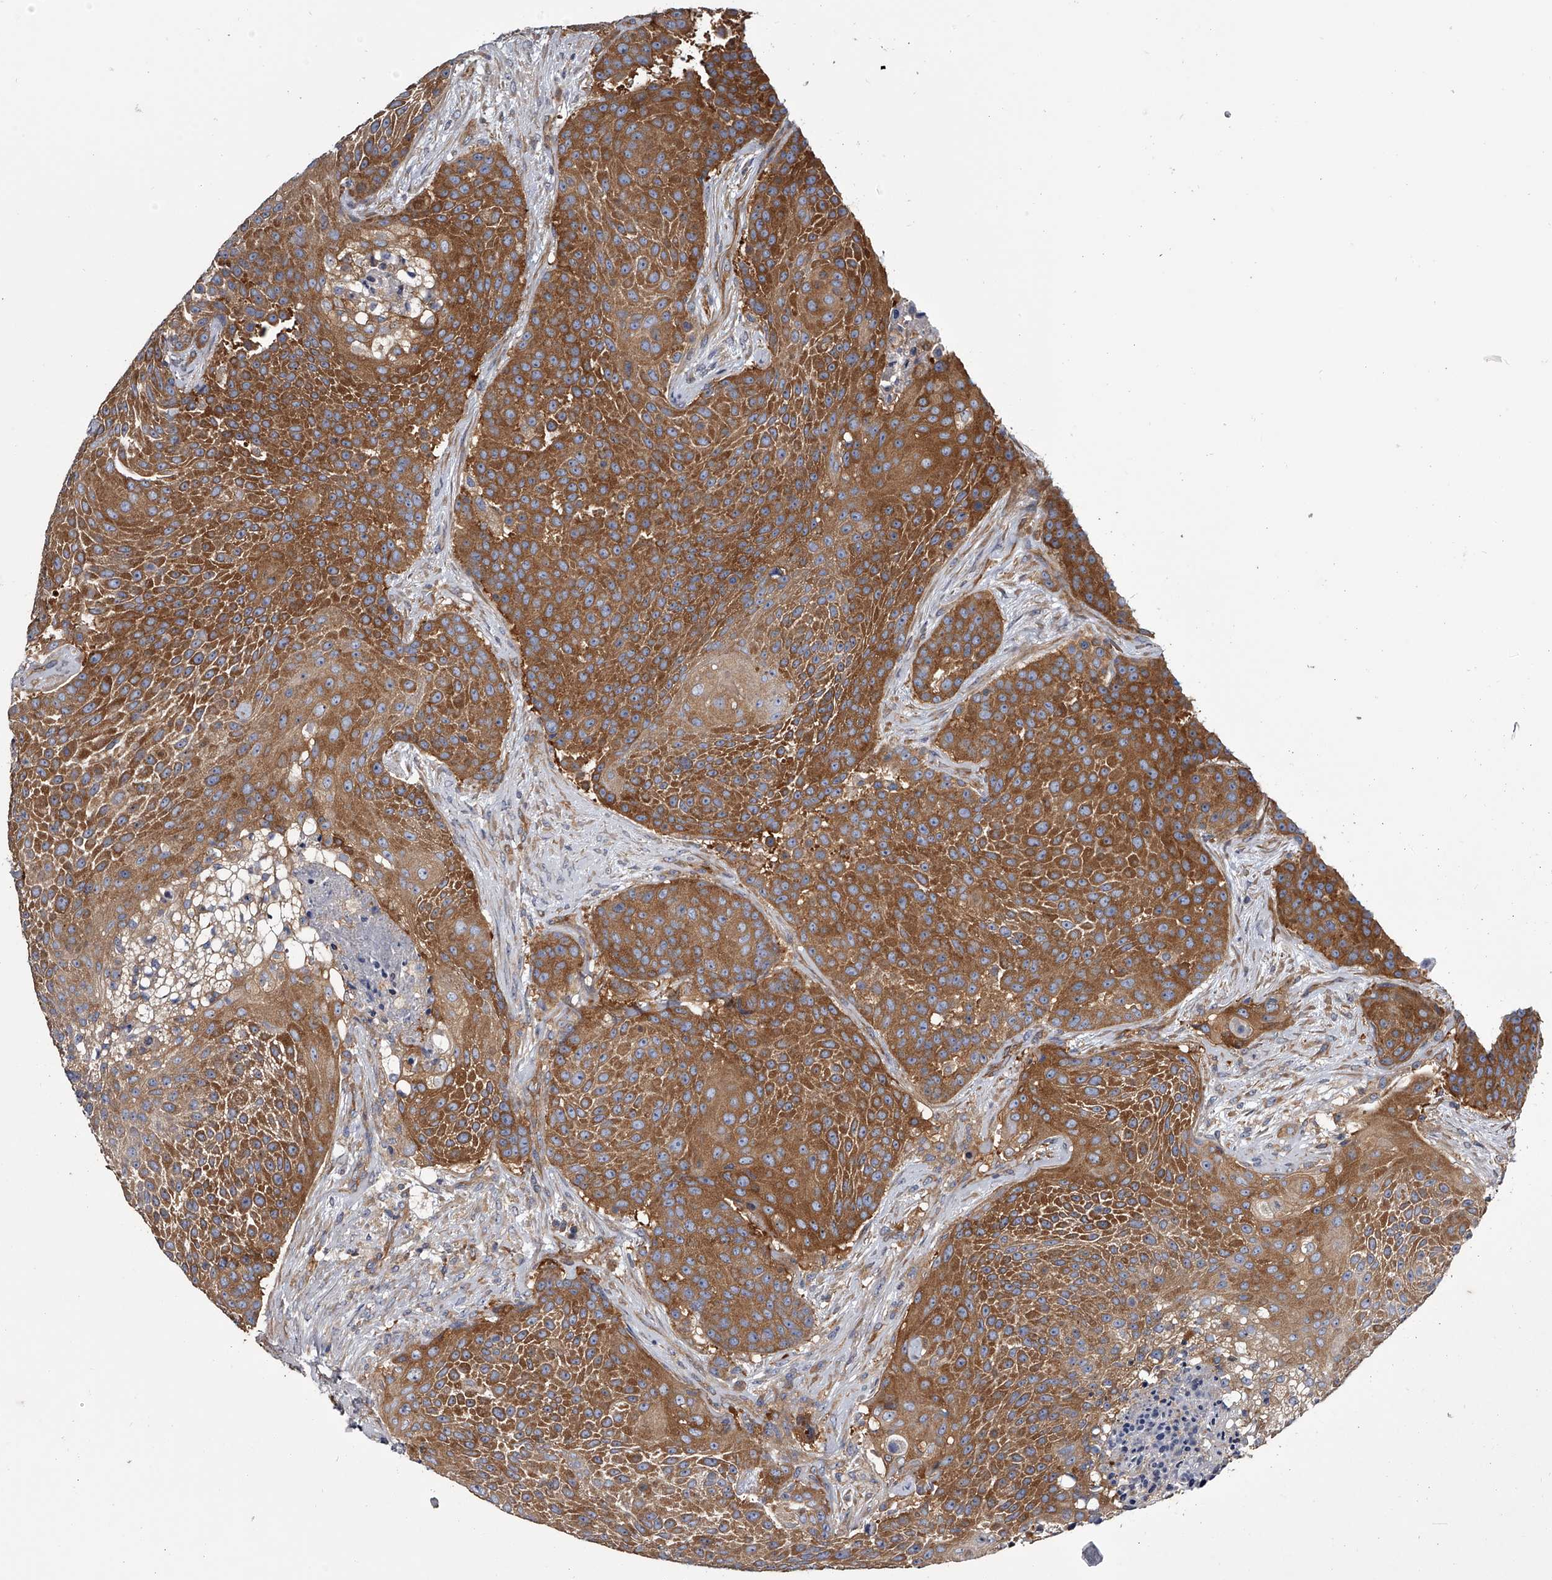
{"staining": {"intensity": "strong", "quantity": ">75%", "location": "cytoplasmic/membranous"}, "tissue": "urothelial cancer", "cell_type": "Tumor cells", "image_type": "cancer", "snomed": [{"axis": "morphology", "description": "Urothelial carcinoma, High grade"}, {"axis": "topography", "description": "Urinary bladder"}], "caption": "IHC histopathology image of urothelial carcinoma (high-grade) stained for a protein (brown), which reveals high levels of strong cytoplasmic/membranous expression in about >75% of tumor cells.", "gene": "GAPVD1", "patient": {"sex": "female", "age": 63}}